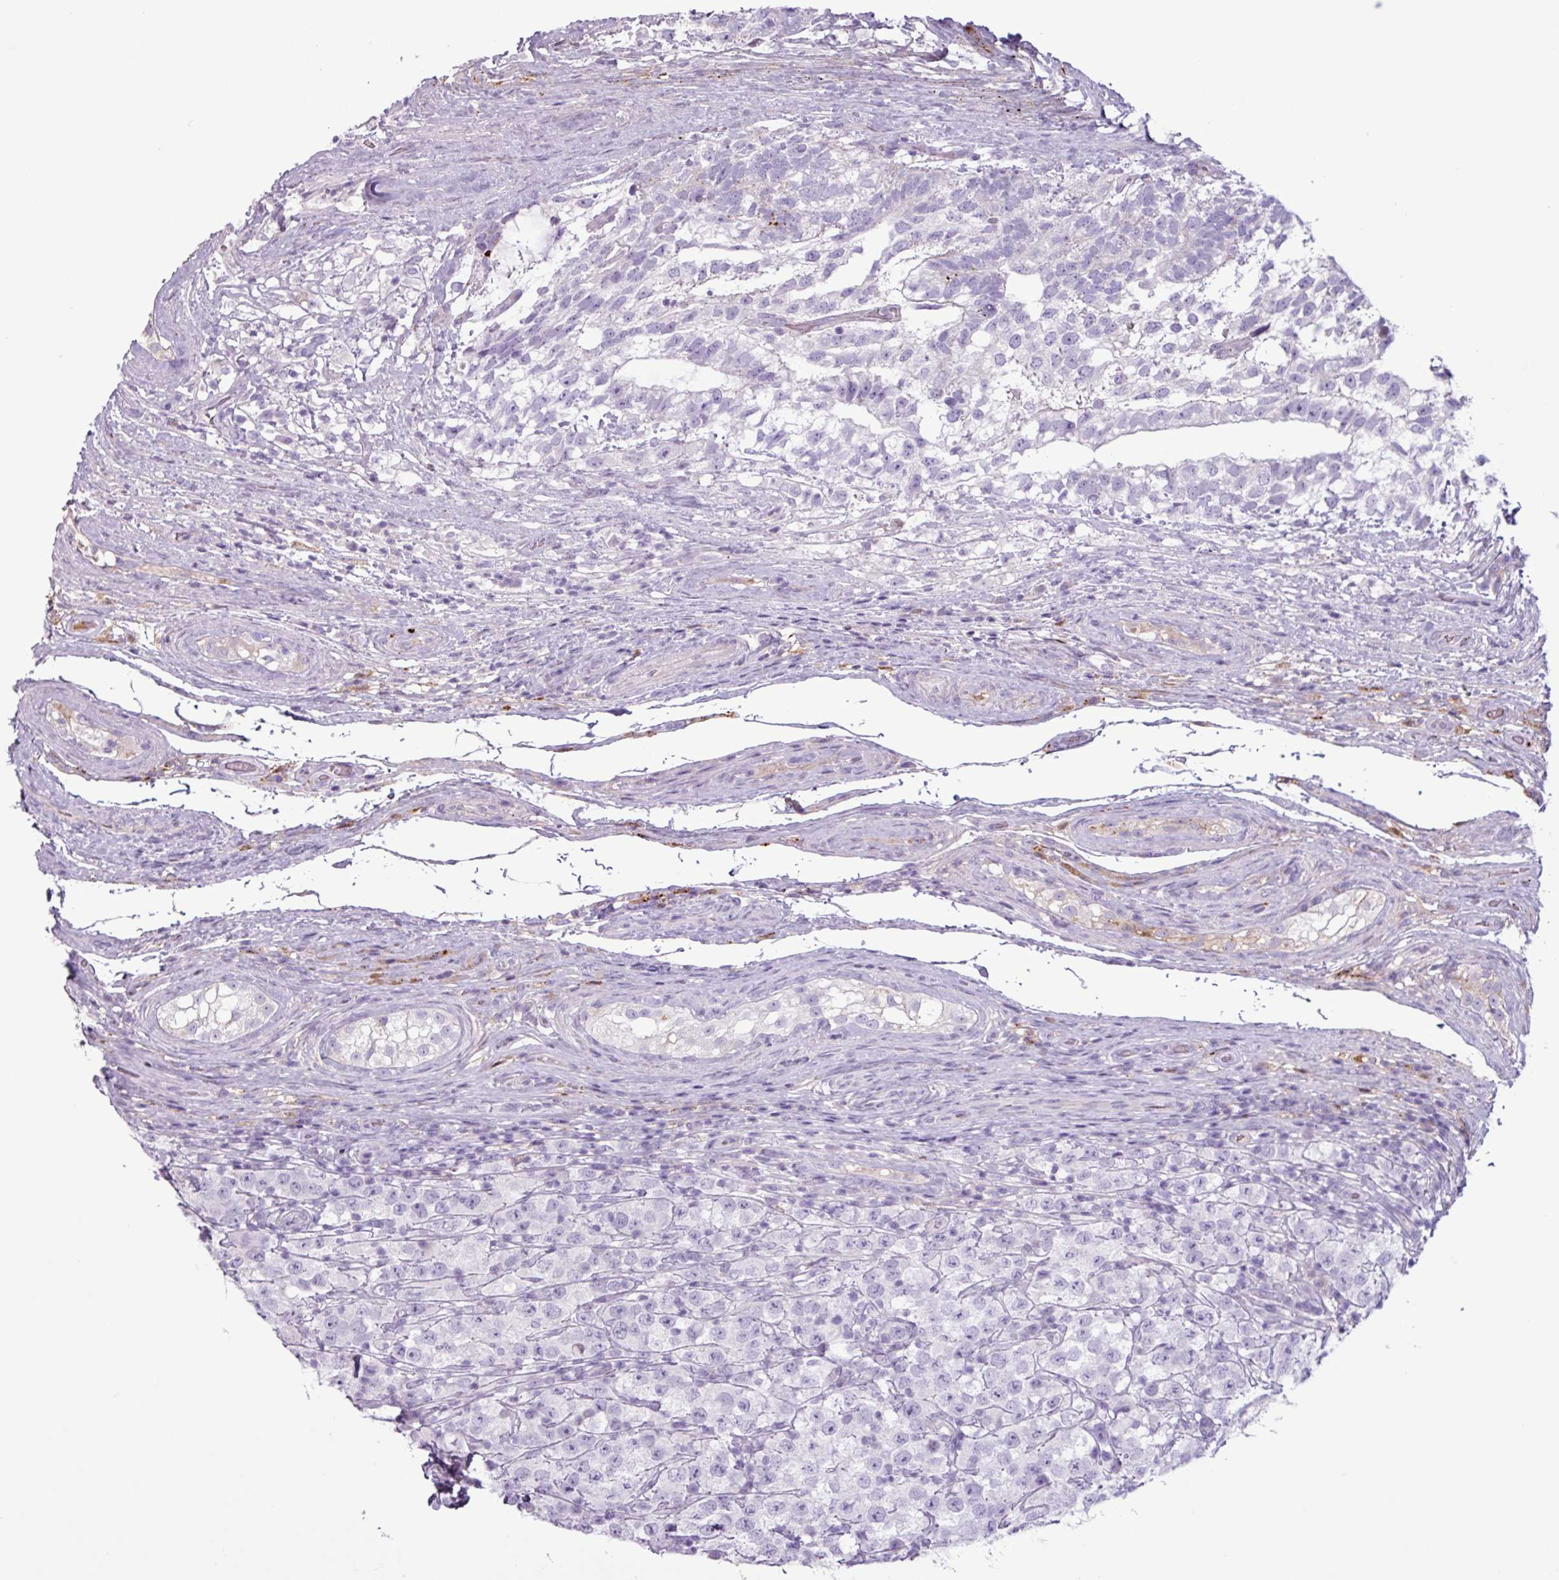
{"staining": {"intensity": "negative", "quantity": "none", "location": "none"}, "tissue": "testis cancer", "cell_type": "Tumor cells", "image_type": "cancer", "snomed": [{"axis": "morphology", "description": "Seminoma, NOS"}, {"axis": "morphology", "description": "Carcinoma, Embryonal, NOS"}, {"axis": "topography", "description": "Testis"}], "caption": "Human testis cancer stained for a protein using immunohistochemistry (IHC) exhibits no positivity in tumor cells.", "gene": "C4B", "patient": {"sex": "male", "age": 41}}